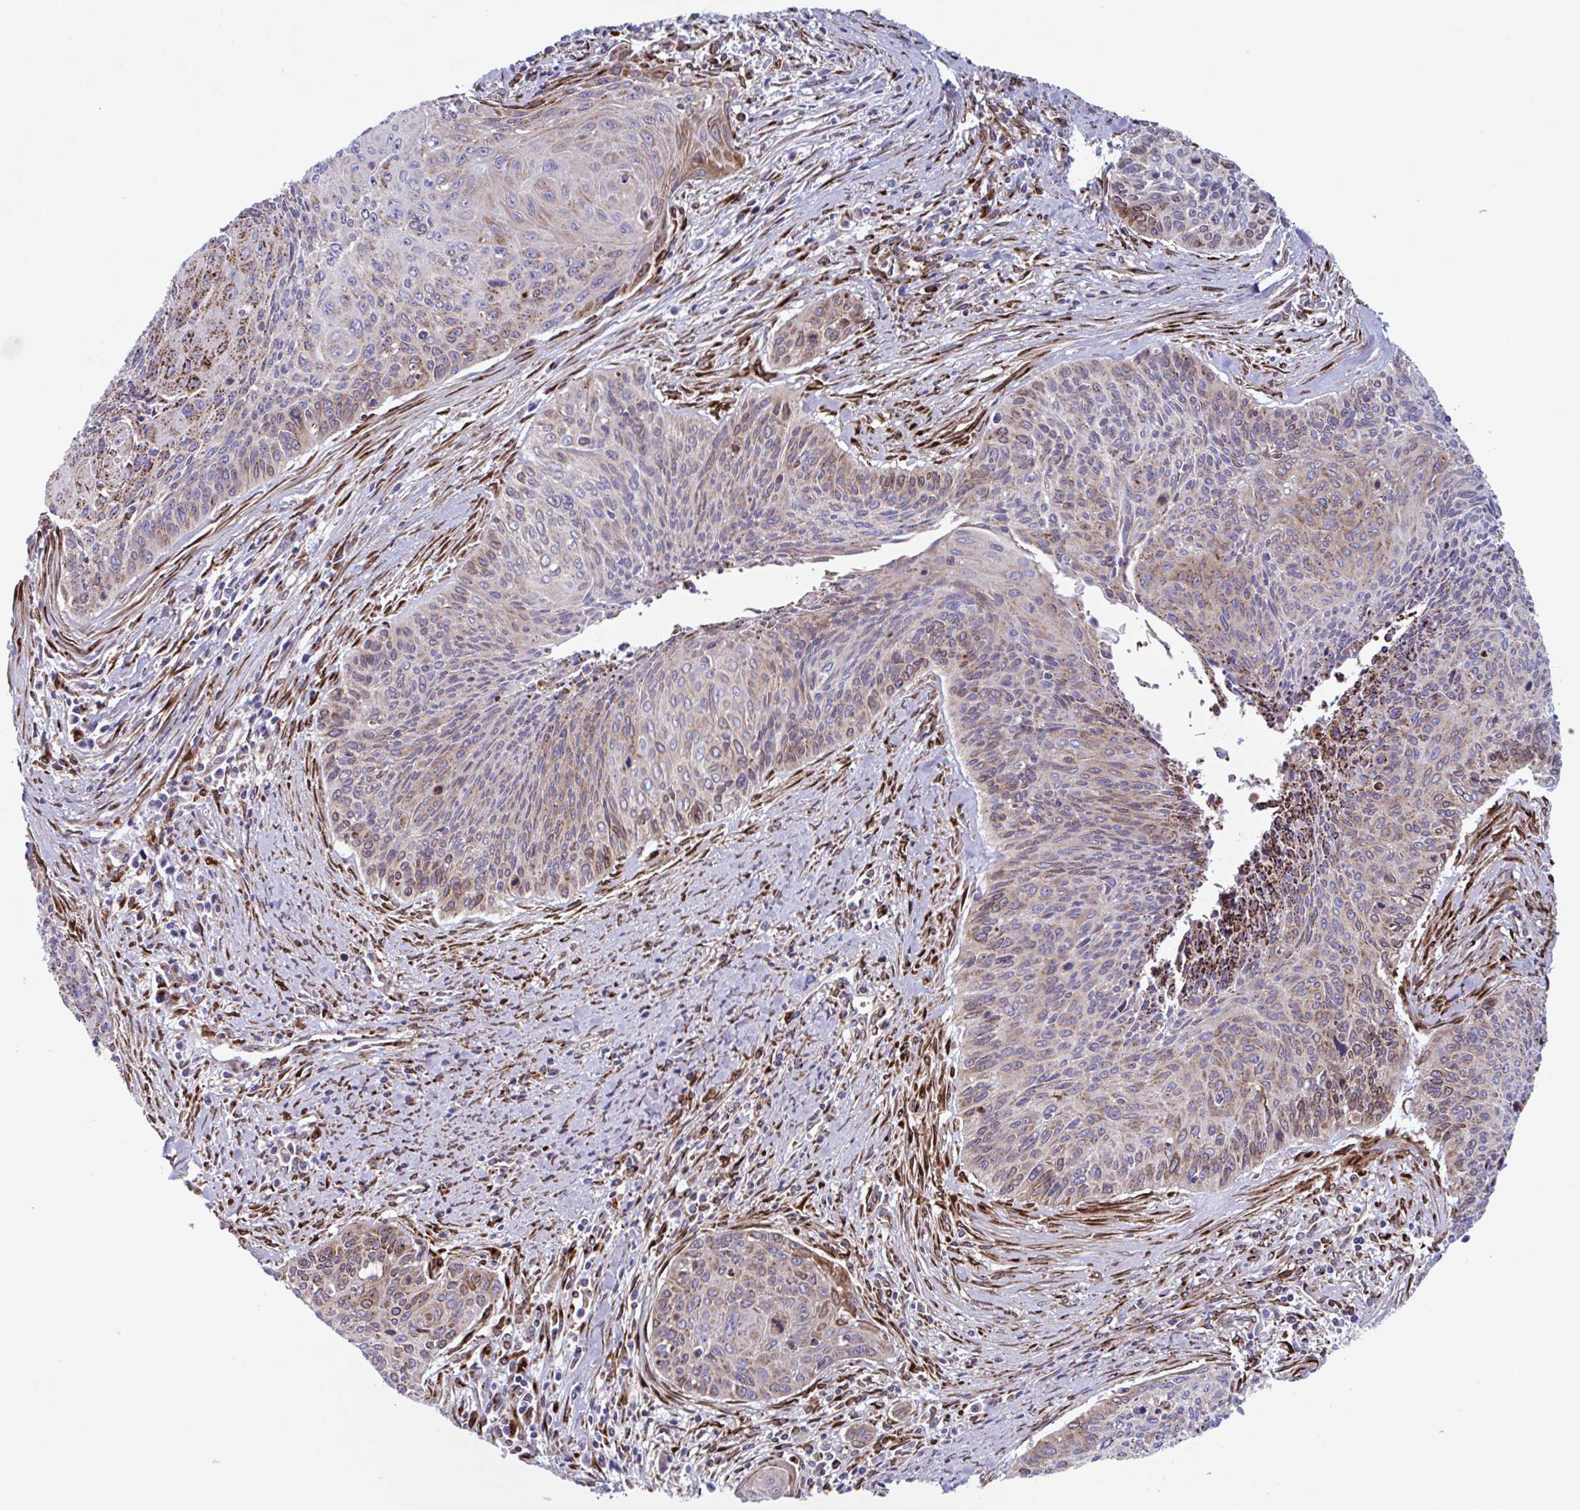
{"staining": {"intensity": "weak", "quantity": "25%-75%", "location": "cytoplasmic/membranous"}, "tissue": "cervical cancer", "cell_type": "Tumor cells", "image_type": "cancer", "snomed": [{"axis": "morphology", "description": "Squamous cell carcinoma, NOS"}, {"axis": "topography", "description": "Cervix"}], "caption": "Cervical cancer tissue demonstrates weak cytoplasmic/membranous positivity in about 25%-75% of tumor cells (DAB (3,3'-diaminobenzidine) = brown stain, brightfield microscopy at high magnification).", "gene": "RFK", "patient": {"sex": "female", "age": 55}}